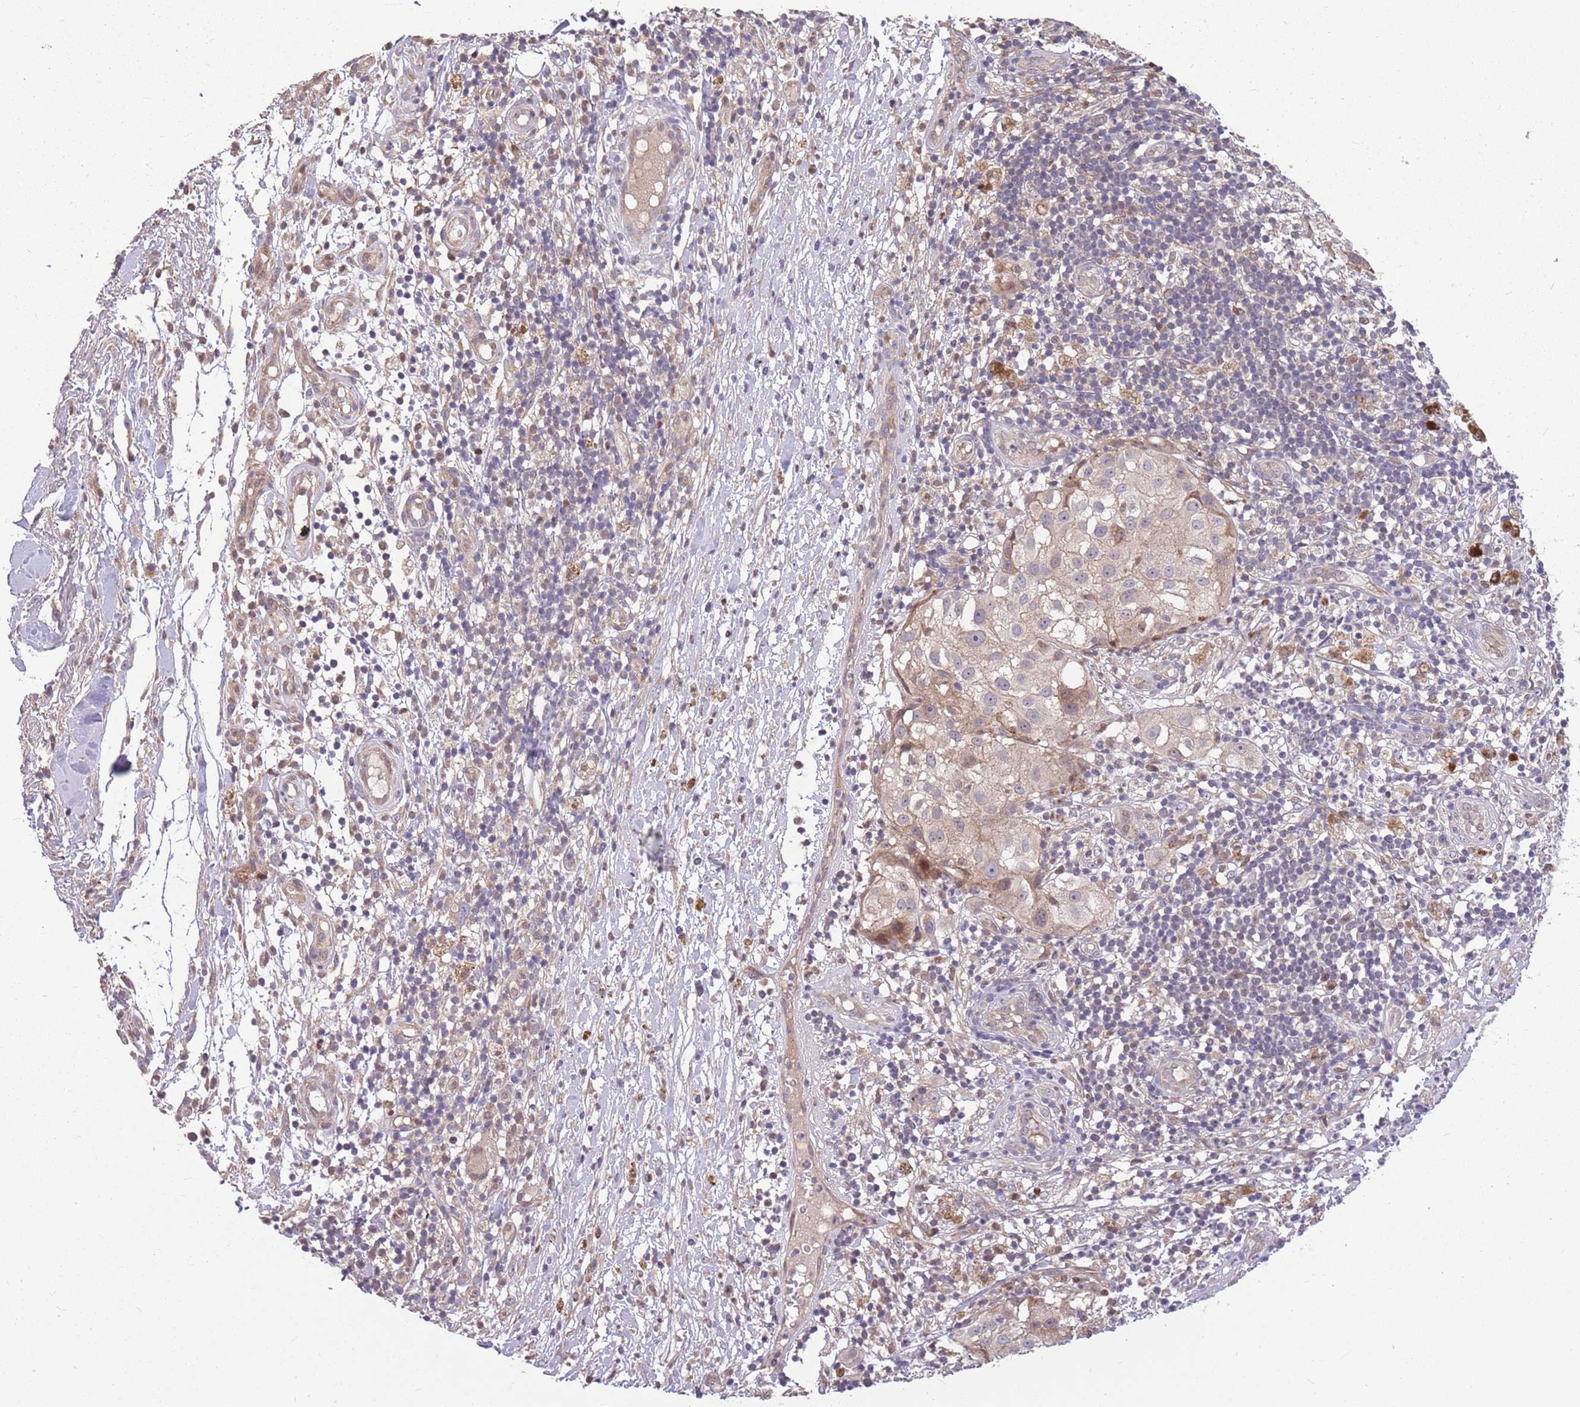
{"staining": {"intensity": "negative", "quantity": "none", "location": "none"}, "tissue": "melanoma", "cell_type": "Tumor cells", "image_type": "cancer", "snomed": [{"axis": "morphology", "description": "Normal morphology"}, {"axis": "morphology", "description": "Malignant melanoma, NOS"}, {"axis": "topography", "description": "Skin"}], "caption": "This is an immunohistochemistry image of human malignant melanoma. There is no expression in tumor cells.", "gene": "PPP1R27", "patient": {"sex": "female", "age": 72}}